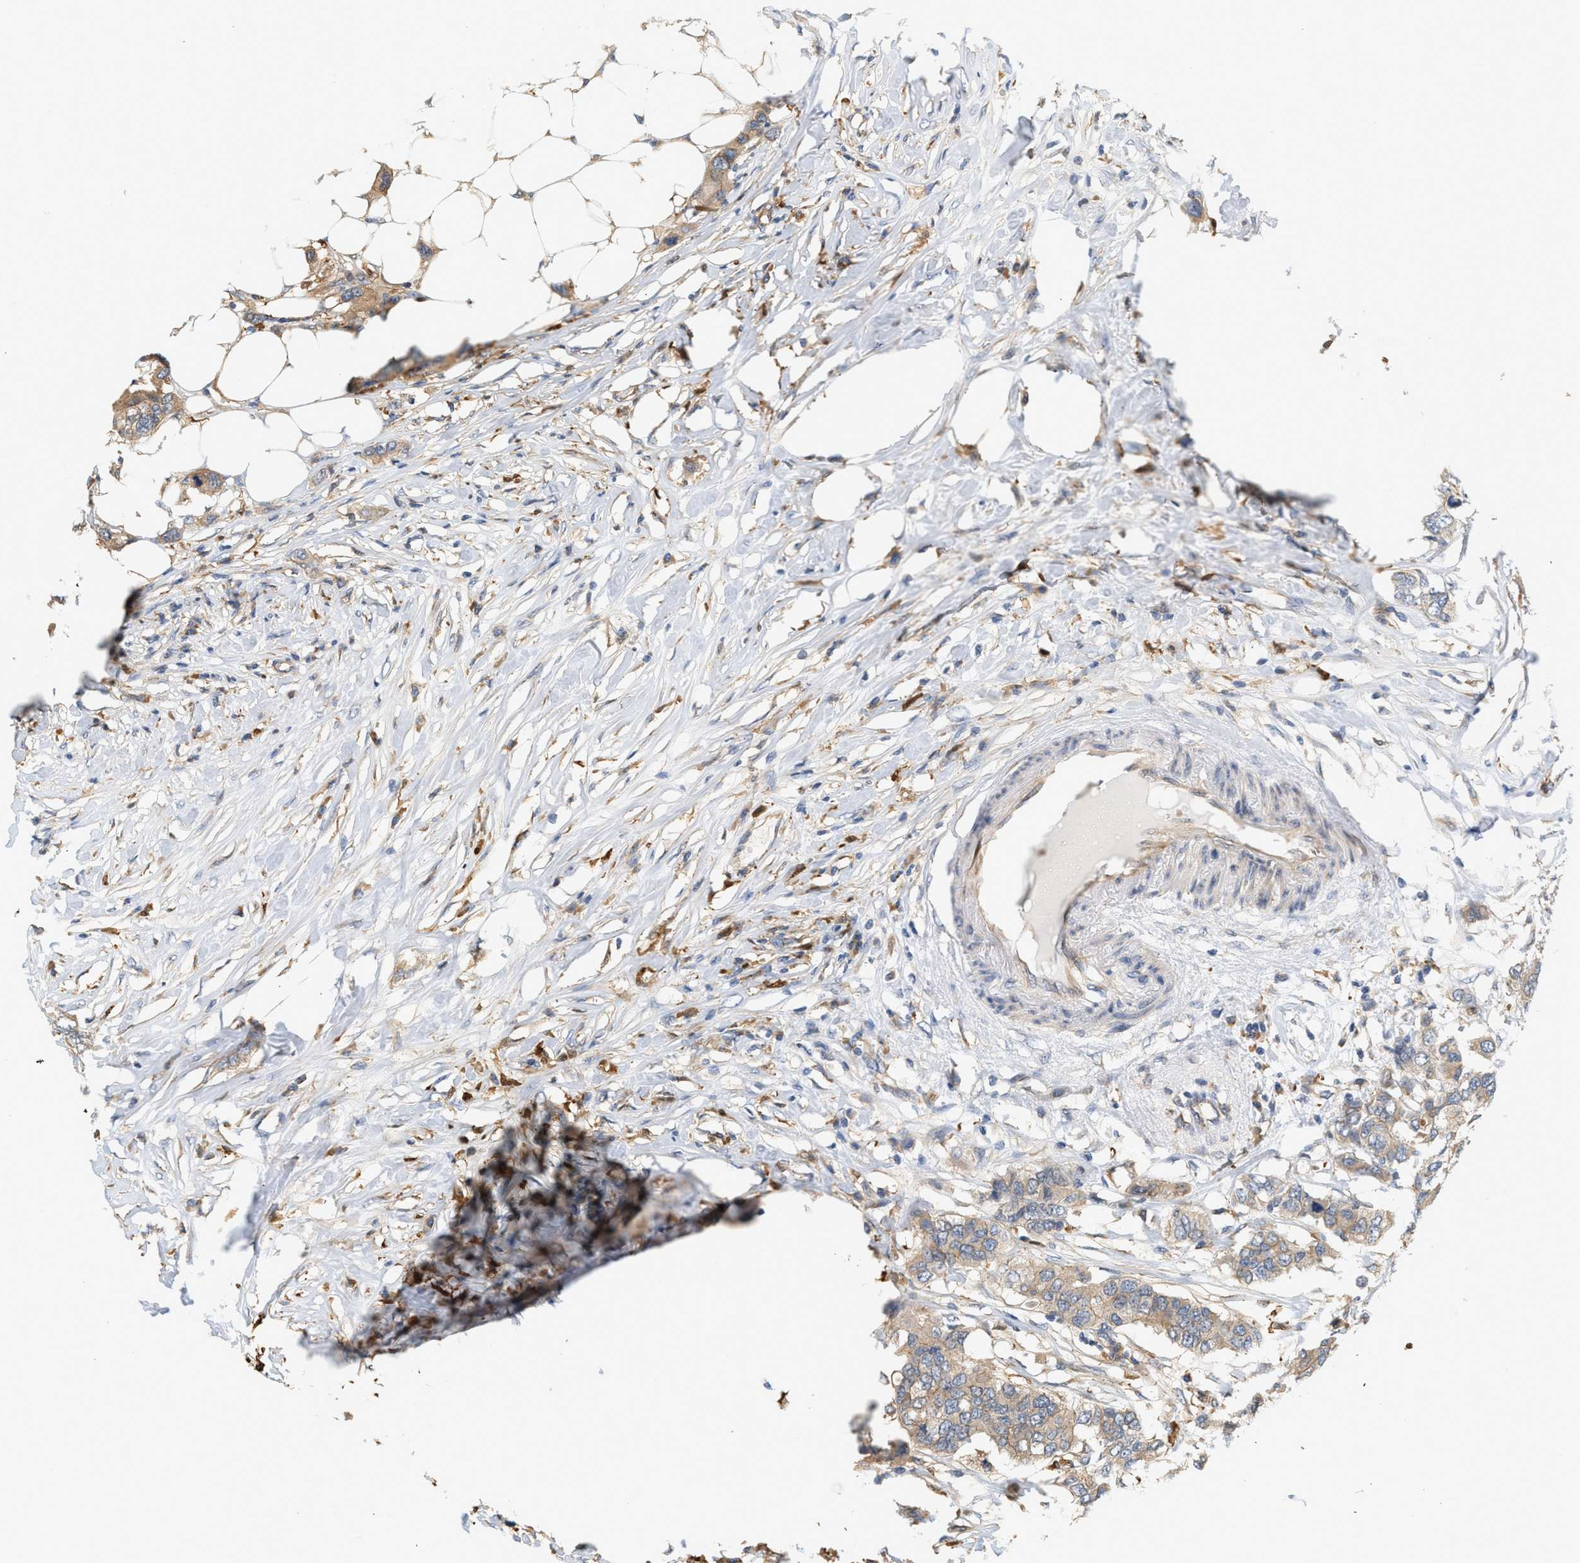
{"staining": {"intensity": "weak", "quantity": ">75%", "location": "cytoplasmic/membranous"}, "tissue": "breast cancer", "cell_type": "Tumor cells", "image_type": "cancer", "snomed": [{"axis": "morphology", "description": "Duct carcinoma"}, {"axis": "topography", "description": "Breast"}], "caption": "Tumor cells demonstrate weak cytoplasmic/membranous expression in approximately >75% of cells in breast cancer (invasive ductal carcinoma).", "gene": "CTXN1", "patient": {"sex": "female", "age": 50}}